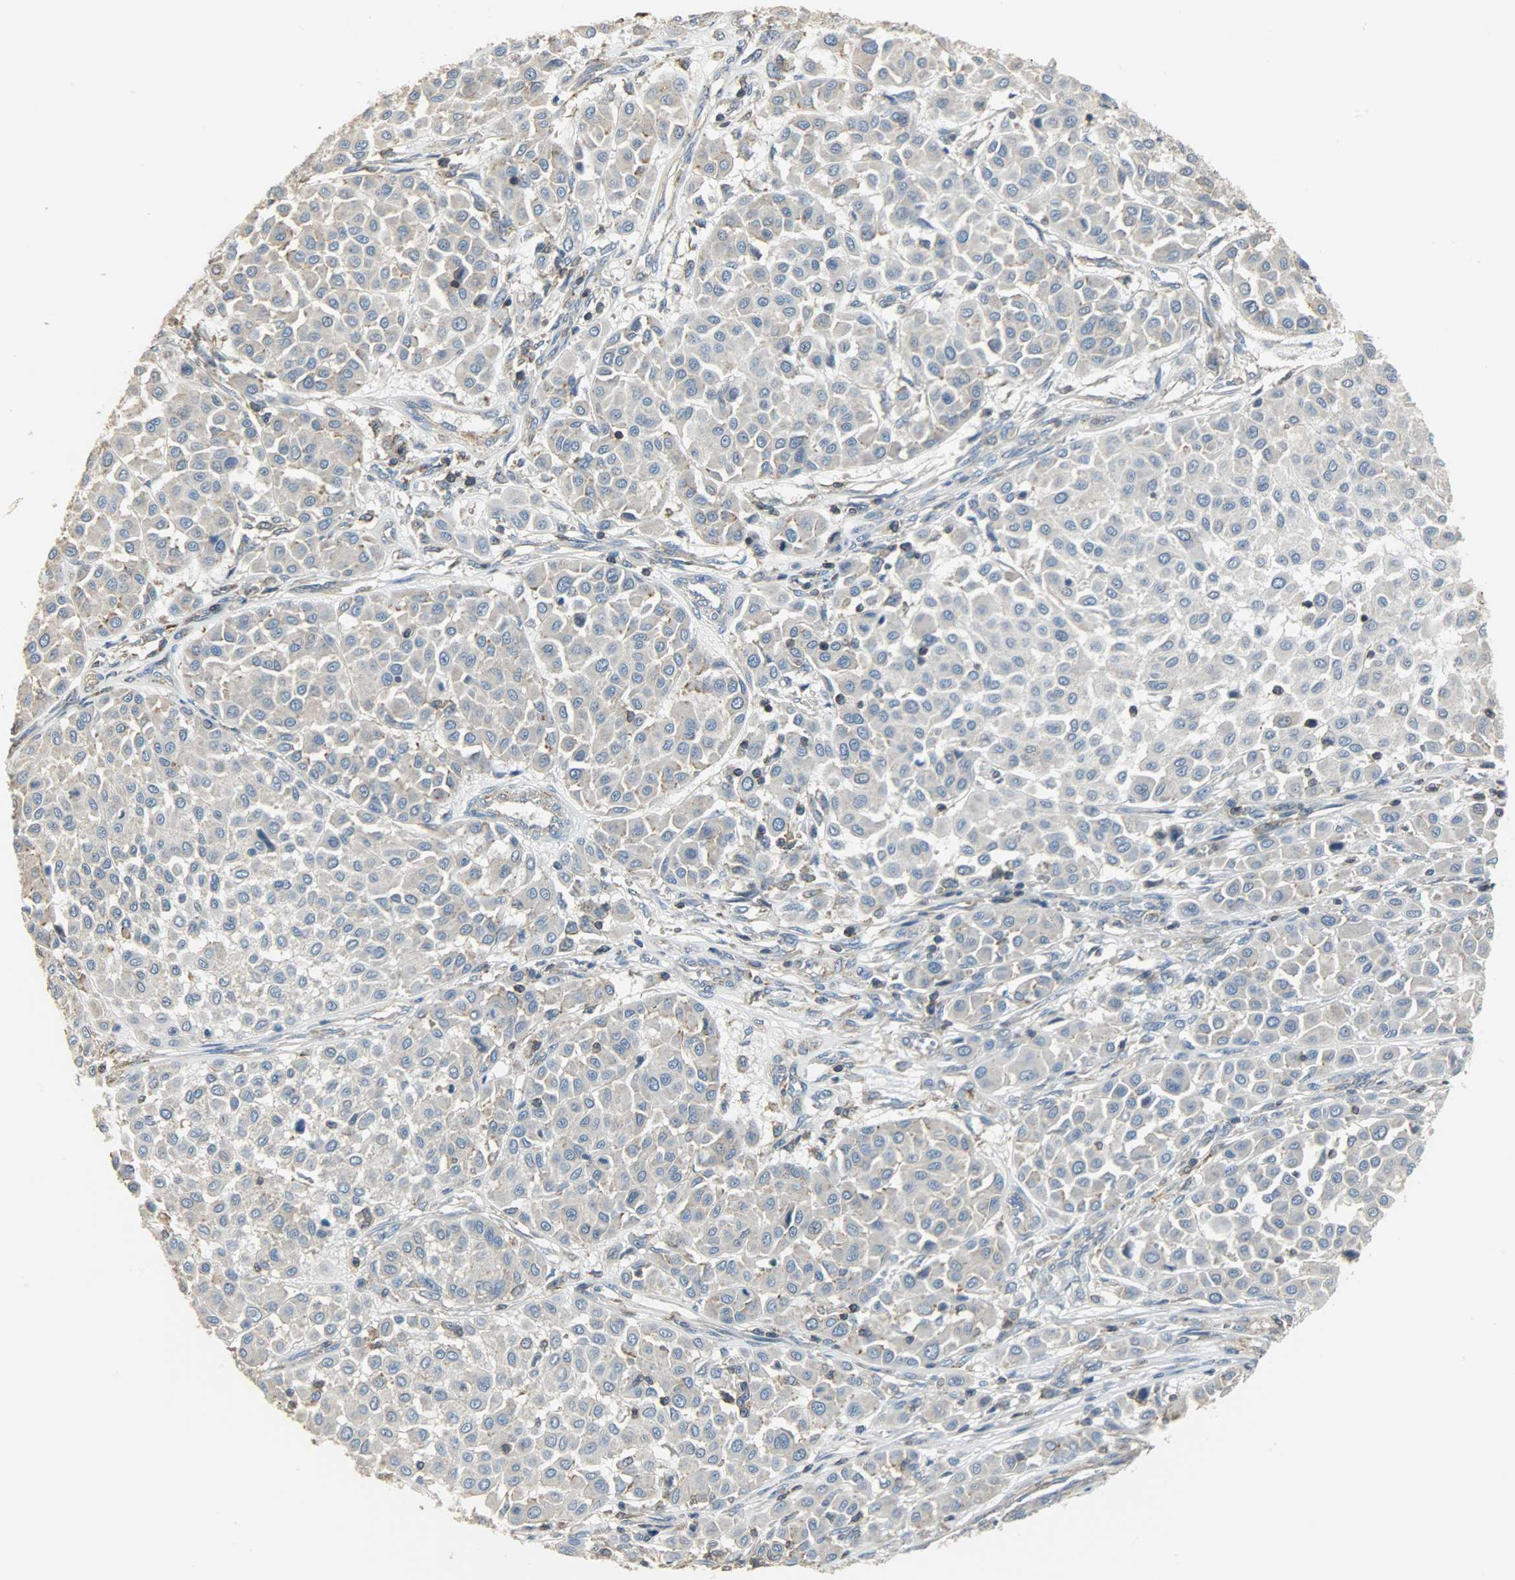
{"staining": {"intensity": "weak", "quantity": ">75%", "location": "cytoplasmic/membranous"}, "tissue": "melanoma", "cell_type": "Tumor cells", "image_type": "cancer", "snomed": [{"axis": "morphology", "description": "Malignant melanoma, Metastatic site"}, {"axis": "topography", "description": "Soft tissue"}], "caption": "DAB (3,3'-diaminobenzidine) immunohistochemical staining of human melanoma shows weak cytoplasmic/membranous protein expression in approximately >75% of tumor cells.", "gene": "DNAJA4", "patient": {"sex": "male", "age": 41}}